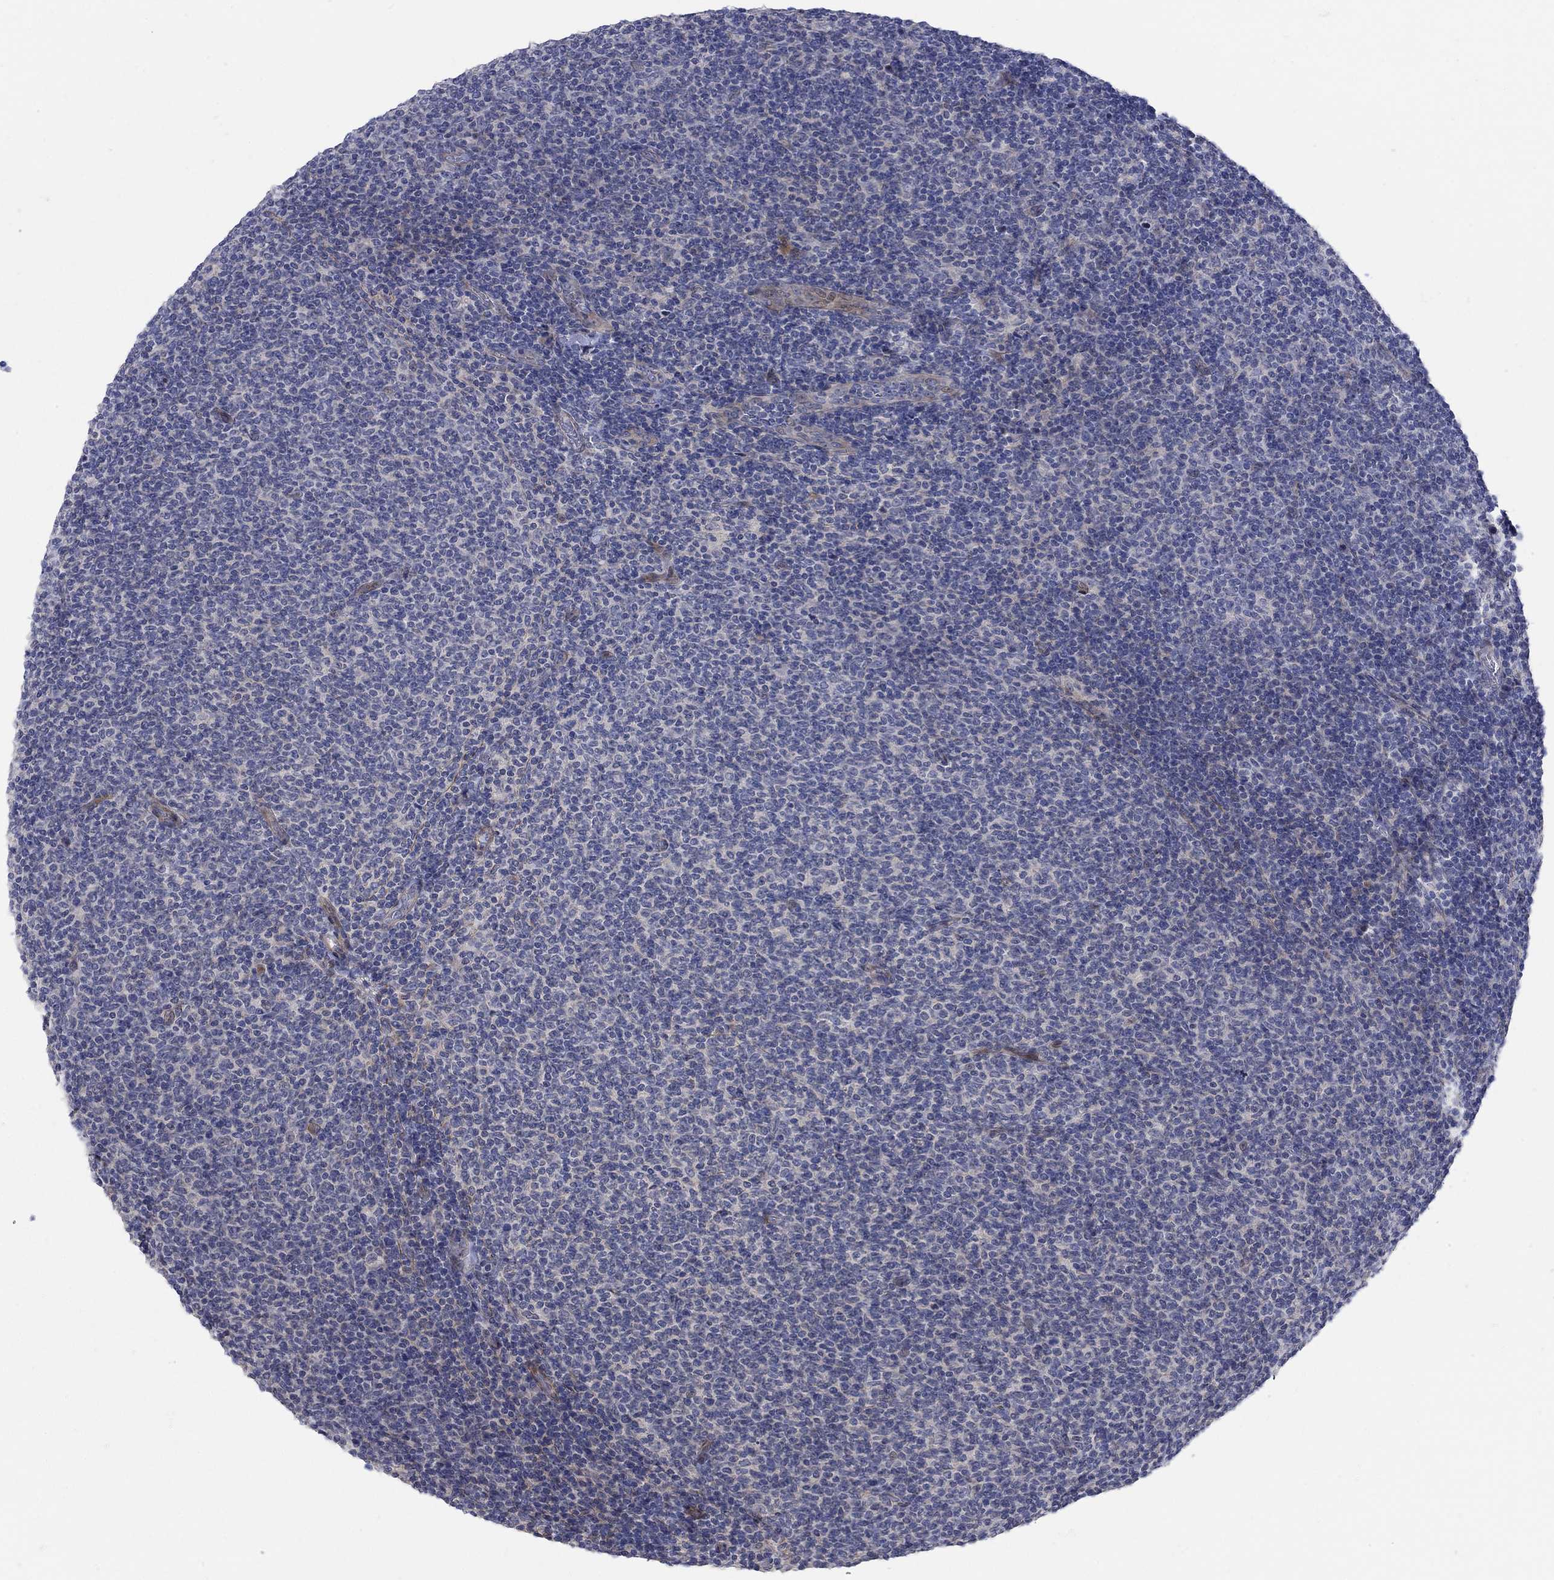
{"staining": {"intensity": "negative", "quantity": "none", "location": "none"}, "tissue": "lymphoma", "cell_type": "Tumor cells", "image_type": "cancer", "snomed": [{"axis": "morphology", "description": "Malignant lymphoma, non-Hodgkin's type, Low grade"}, {"axis": "topography", "description": "Lymph node"}], "caption": "Tumor cells show no significant expression in malignant lymphoma, non-Hodgkin's type (low-grade).", "gene": "SCN7A", "patient": {"sex": "male", "age": 52}}